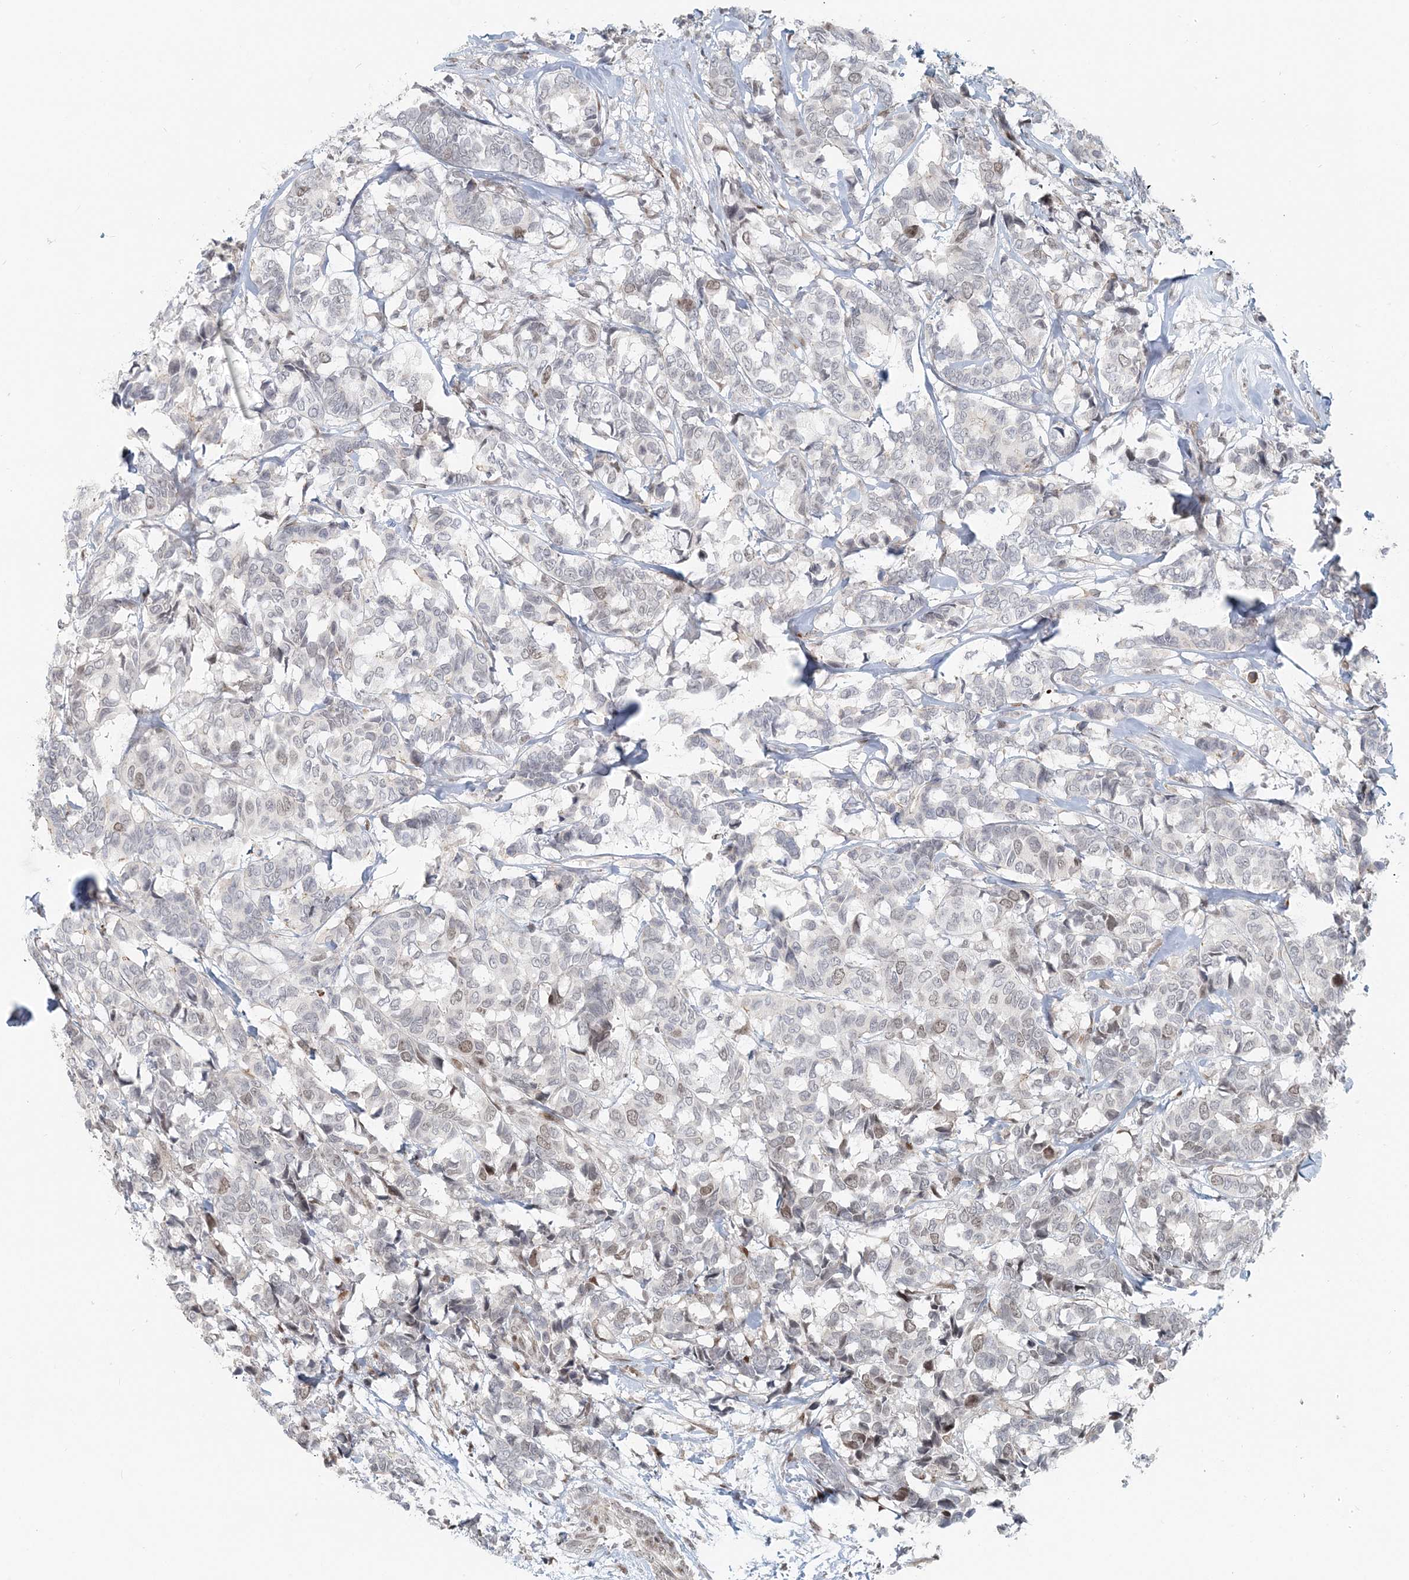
{"staining": {"intensity": "negative", "quantity": "none", "location": "none"}, "tissue": "breast cancer", "cell_type": "Tumor cells", "image_type": "cancer", "snomed": [{"axis": "morphology", "description": "Duct carcinoma"}, {"axis": "topography", "description": "Breast"}], "caption": "Histopathology image shows no protein positivity in tumor cells of invasive ductal carcinoma (breast) tissue.", "gene": "BAZ1B", "patient": {"sex": "female", "age": 87}}